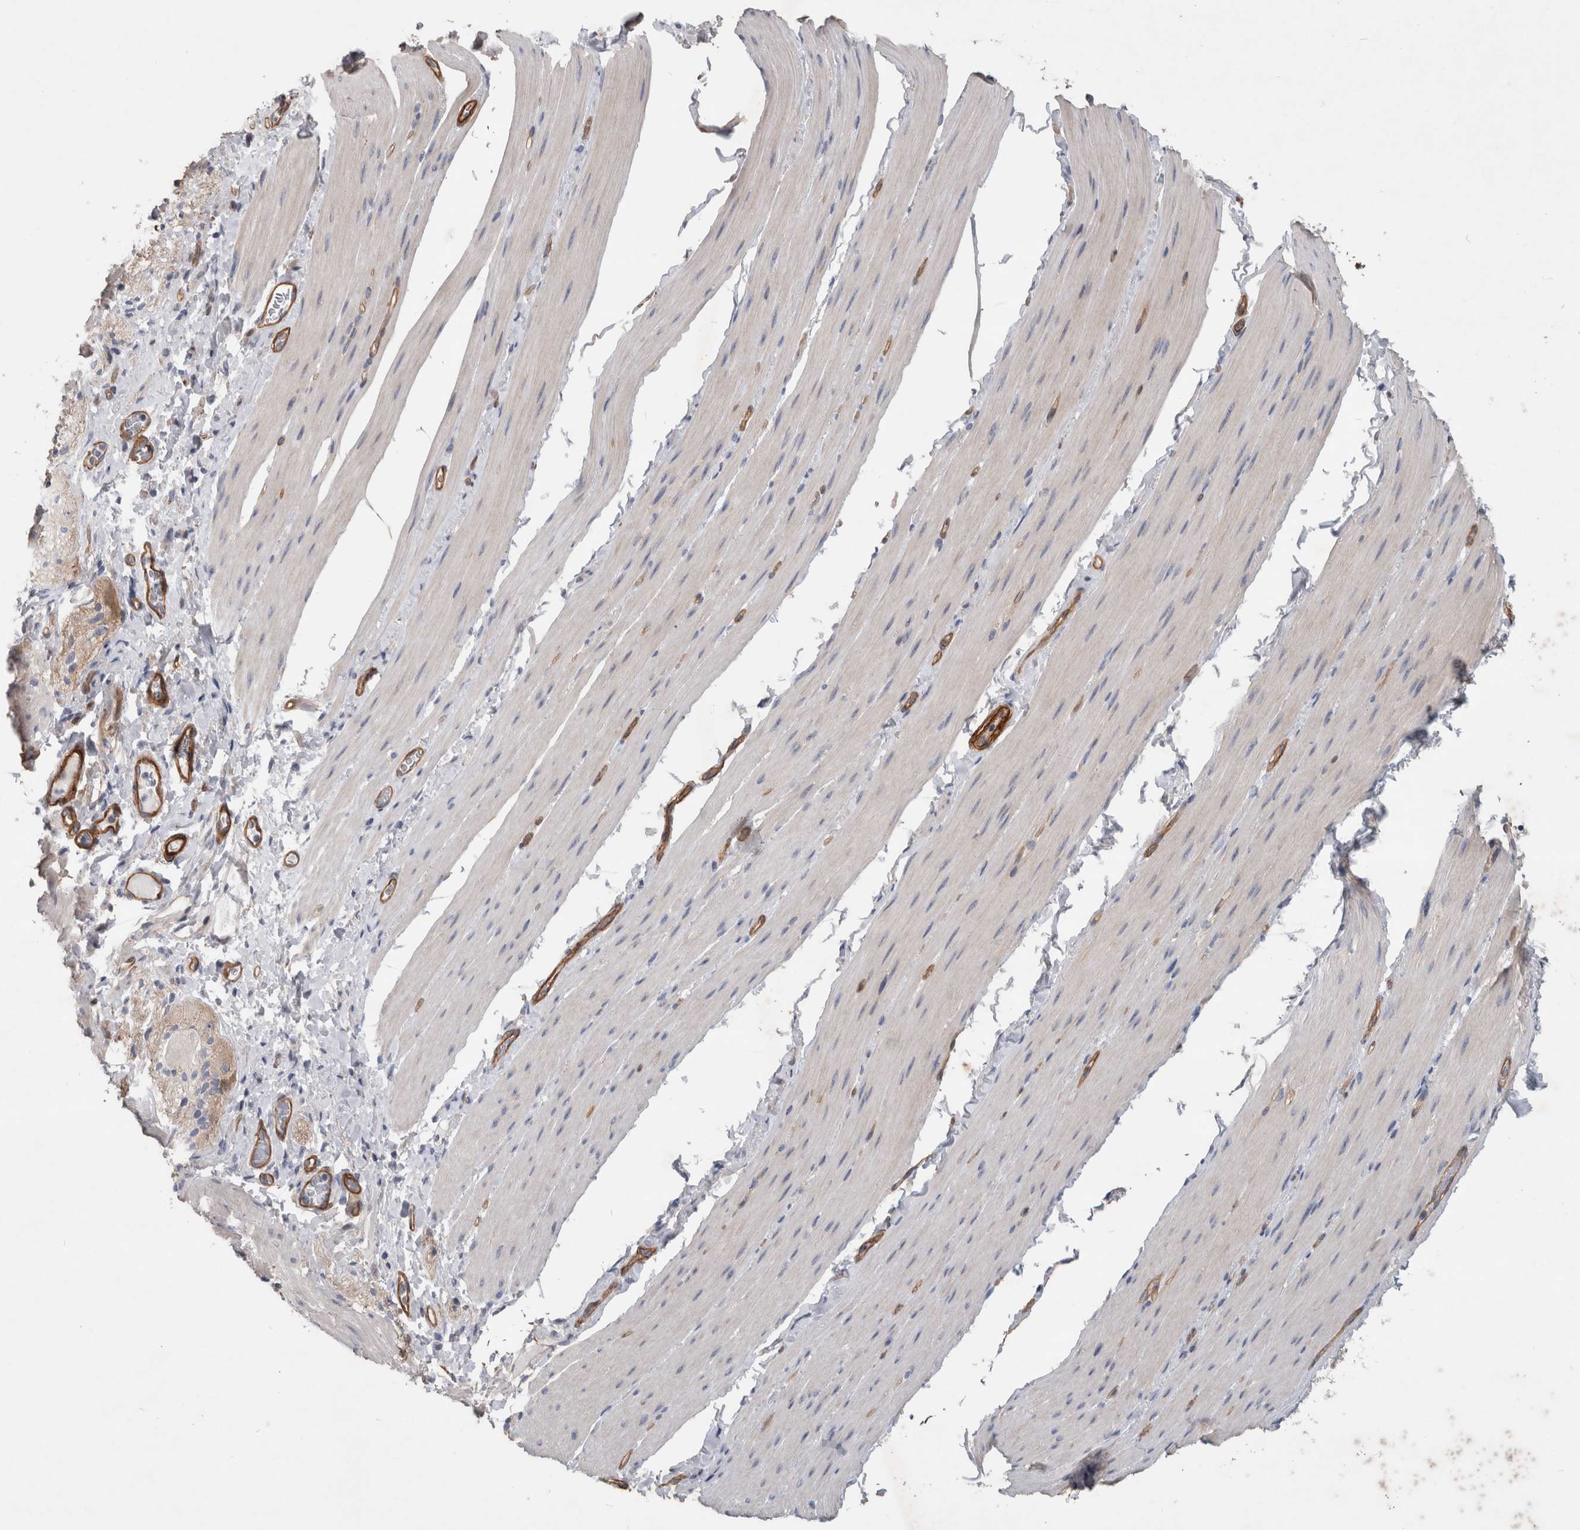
{"staining": {"intensity": "negative", "quantity": "none", "location": "none"}, "tissue": "smooth muscle", "cell_type": "Smooth muscle cells", "image_type": "normal", "snomed": [{"axis": "morphology", "description": "Normal tissue, NOS"}, {"axis": "topography", "description": "Smooth muscle"}, {"axis": "topography", "description": "Small intestine"}], "caption": "The micrograph displays no significant positivity in smooth muscle cells of smooth muscle.", "gene": "BCAM", "patient": {"sex": "female", "age": 84}}